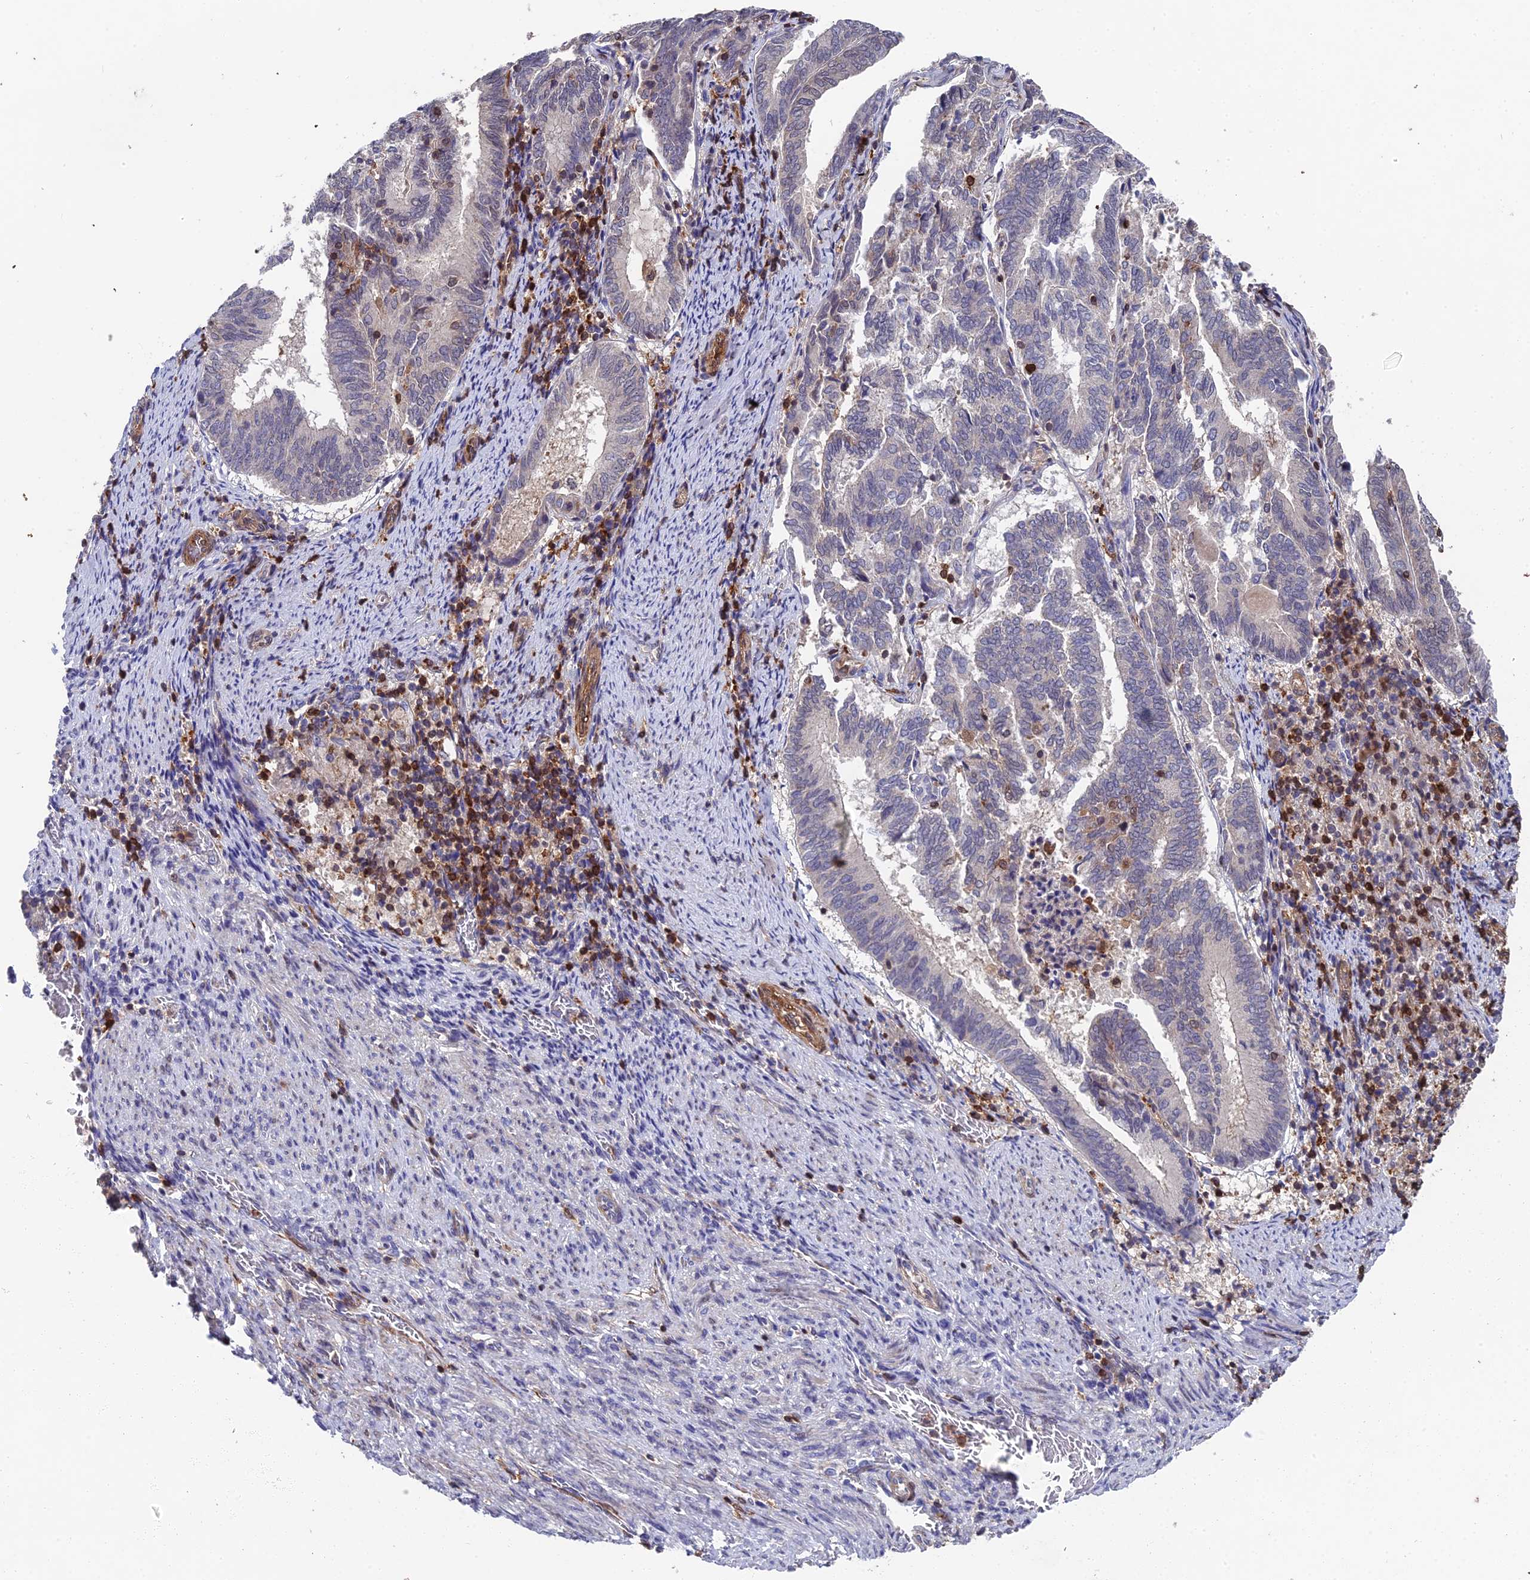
{"staining": {"intensity": "negative", "quantity": "none", "location": "none"}, "tissue": "endometrial cancer", "cell_type": "Tumor cells", "image_type": "cancer", "snomed": [{"axis": "morphology", "description": "Adenocarcinoma, NOS"}, {"axis": "topography", "description": "Endometrium"}], "caption": "High power microscopy micrograph of an immunohistochemistry (IHC) micrograph of endometrial adenocarcinoma, revealing no significant staining in tumor cells.", "gene": "GALK2", "patient": {"sex": "female", "age": 80}}